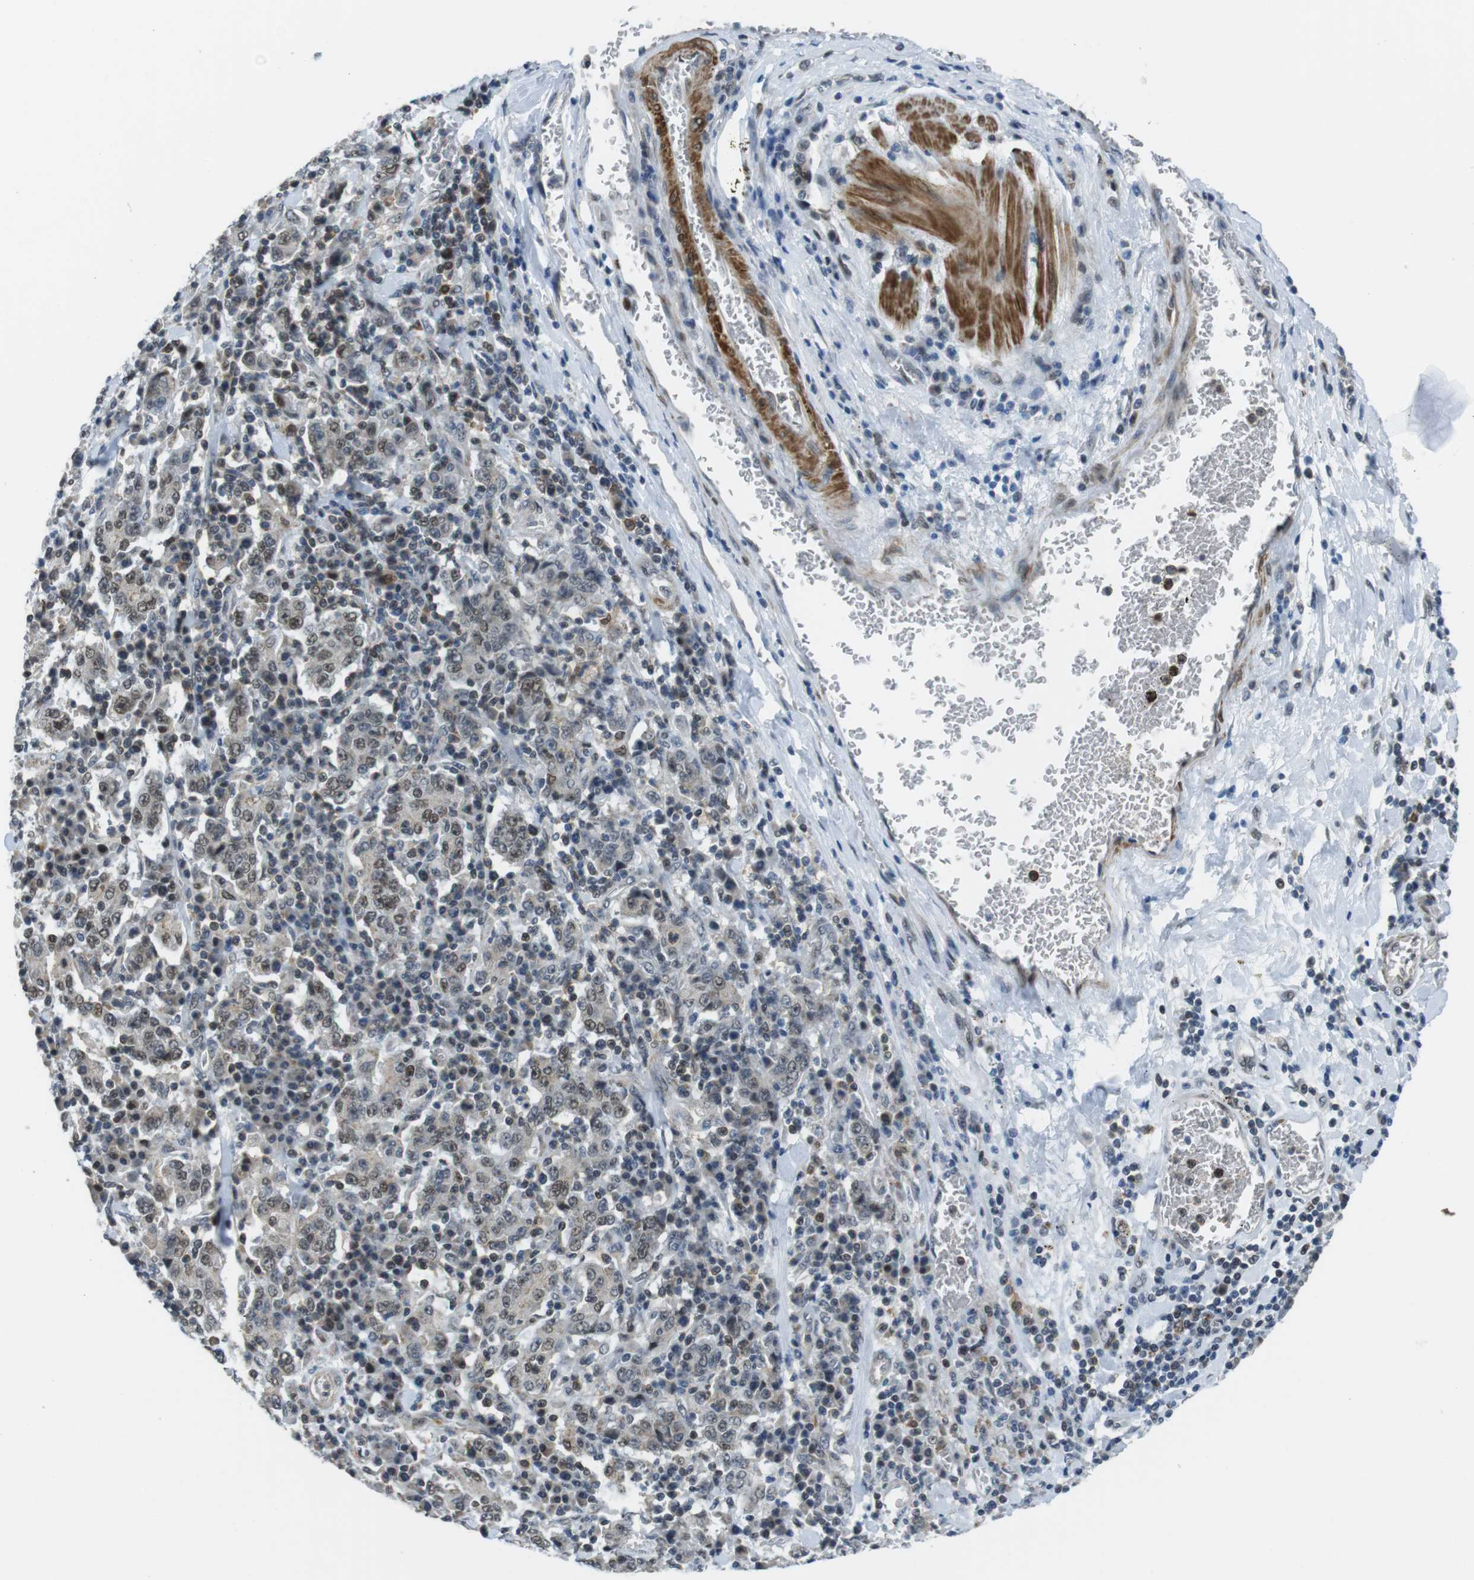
{"staining": {"intensity": "weak", "quantity": ">75%", "location": "nuclear"}, "tissue": "stomach cancer", "cell_type": "Tumor cells", "image_type": "cancer", "snomed": [{"axis": "morphology", "description": "Normal tissue, NOS"}, {"axis": "morphology", "description": "Adenocarcinoma, NOS"}, {"axis": "topography", "description": "Stomach, upper"}, {"axis": "topography", "description": "Stomach"}], "caption": "Adenocarcinoma (stomach) tissue reveals weak nuclear expression in approximately >75% of tumor cells, visualized by immunohistochemistry.", "gene": "USP7", "patient": {"sex": "male", "age": 59}}